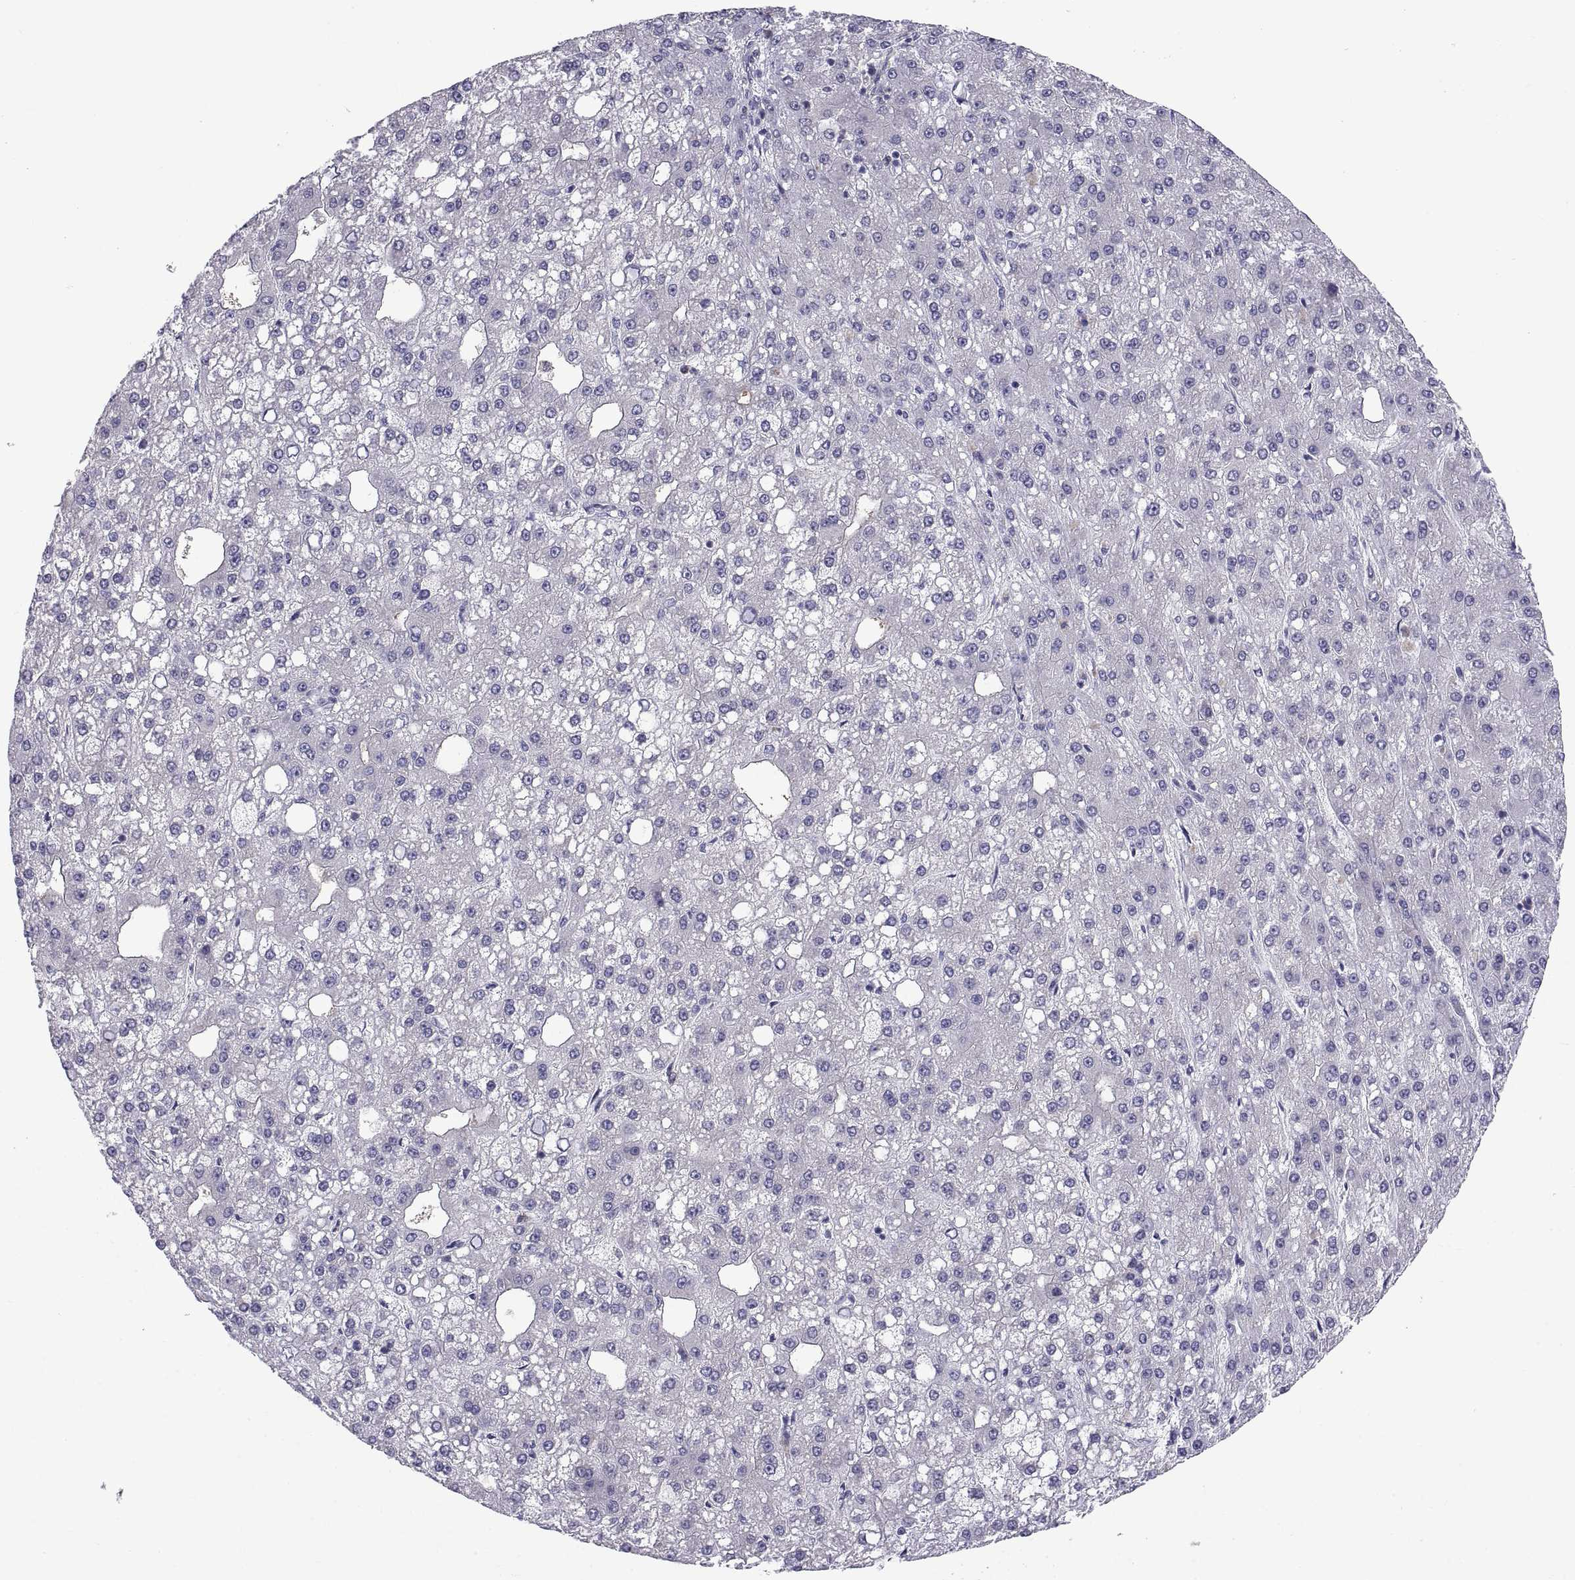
{"staining": {"intensity": "negative", "quantity": "none", "location": "none"}, "tissue": "liver cancer", "cell_type": "Tumor cells", "image_type": "cancer", "snomed": [{"axis": "morphology", "description": "Carcinoma, Hepatocellular, NOS"}, {"axis": "topography", "description": "Liver"}], "caption": "A high-resolution histopathology image shows immunohistochemistry (IHC) staining of liver hepatocellular carcinoma, which shows no significant staining in tumor cells. (DAB (3,3'-diaminobenzidine) immunohistochemistry (IHC) with hematoxylin counter stain).", "gene": "PKP1", "patient": {"sex": "male", "age": 67}}